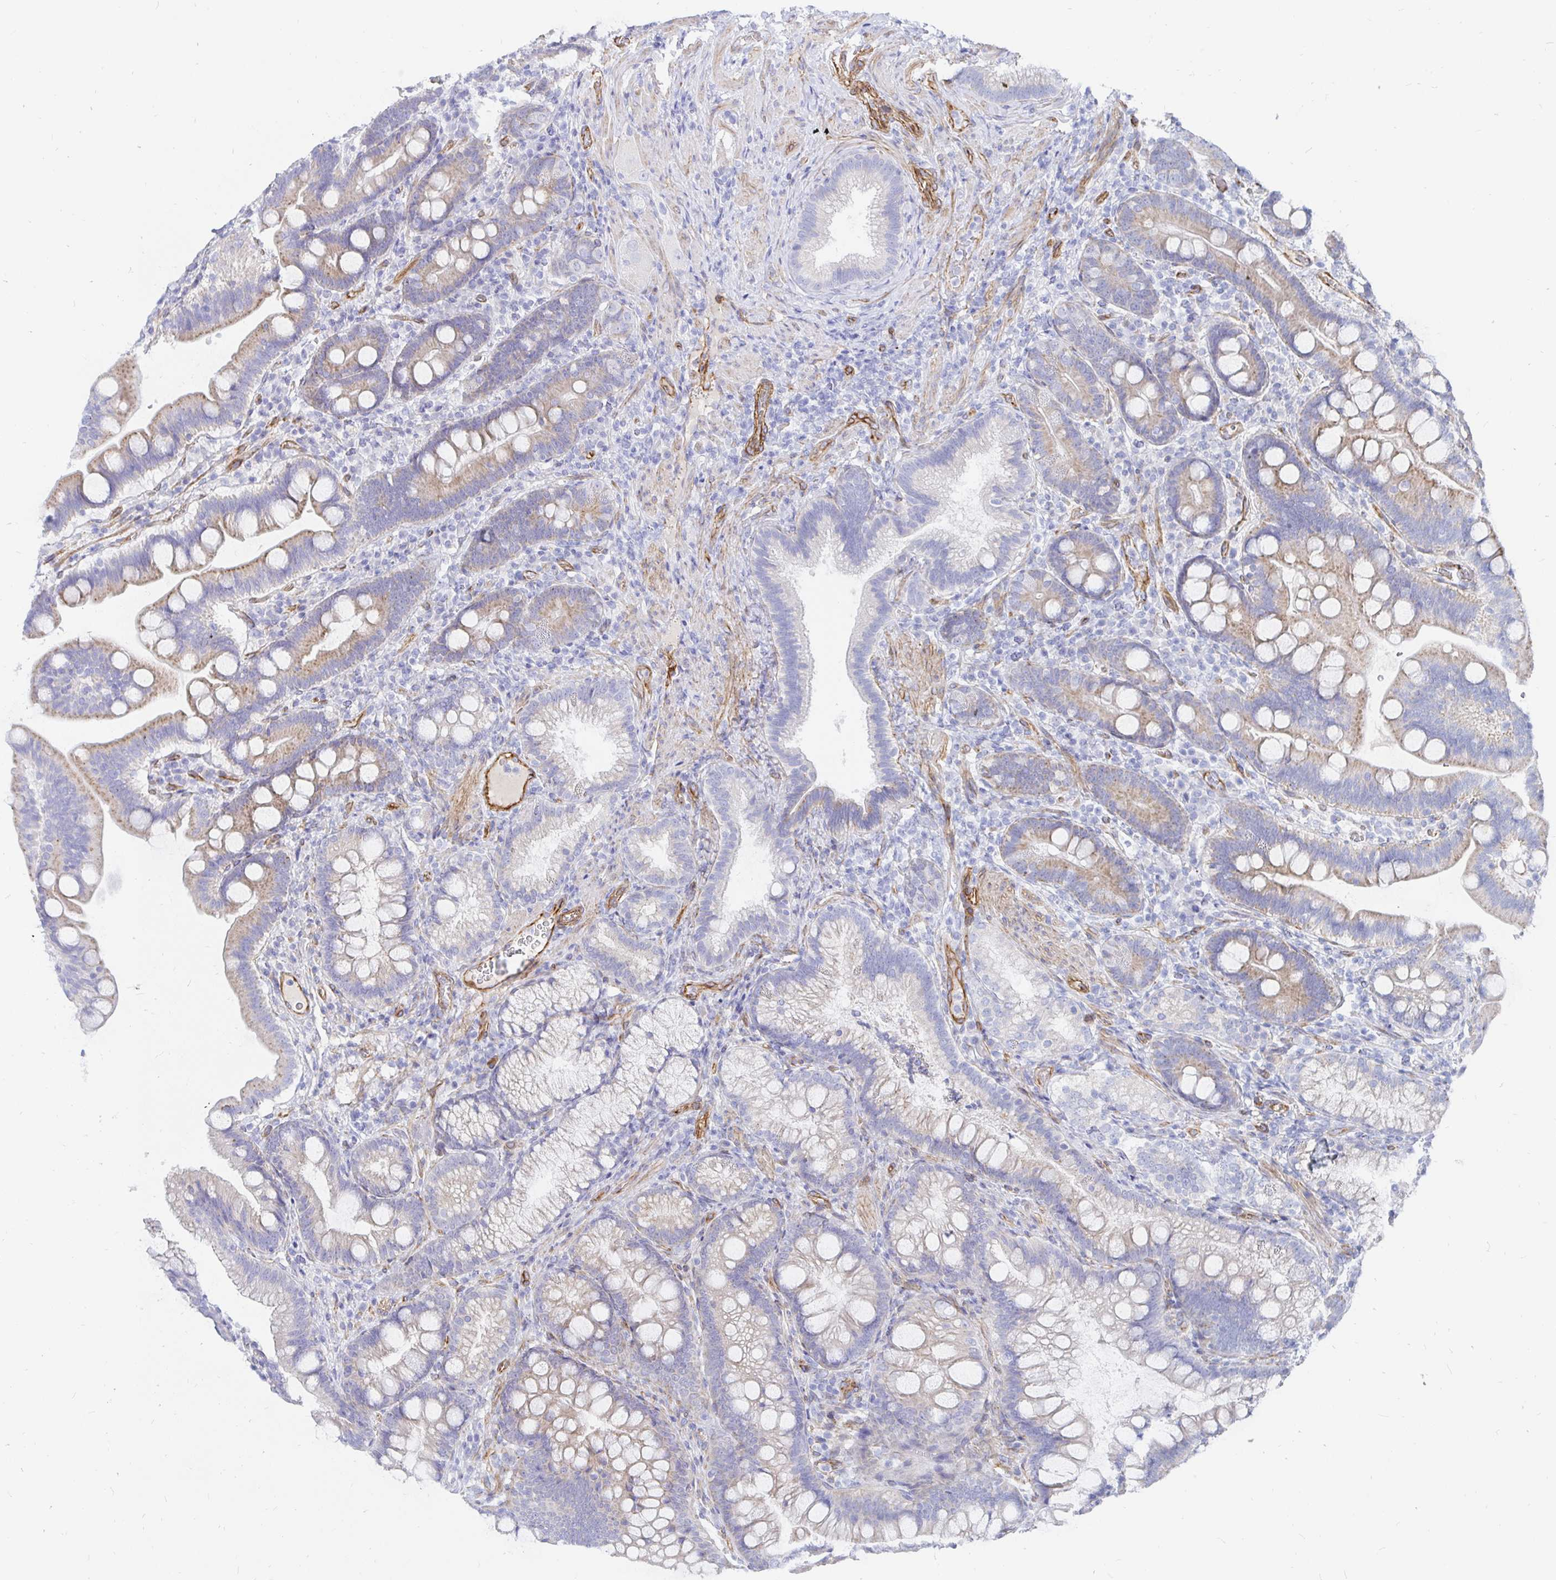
{"staining": {"intensity": "moderate", "quantity": "25%-75%", "location": "cytoplasmic/membranous"}, "tissue": "duodenum", "cell_type": "Glandular cells", "image_type": "normal", "snomed": [{"axis": "morphology", "description": "Normal tissue, NOS"}, {"axis": "topography", "description": "Pancreas"}, {"axis": "topography", "description": "Duodenum"}], "caption": "Immunohistochemistry micrograph of benign duodenum stained for a protein (brown), which reveals medium levels of moderate cytoplasmic/membranous expression in approximately 25%-75% of glandular cells.", "gene": "COX16", "patient": {"sex": "male", "age": 59}}